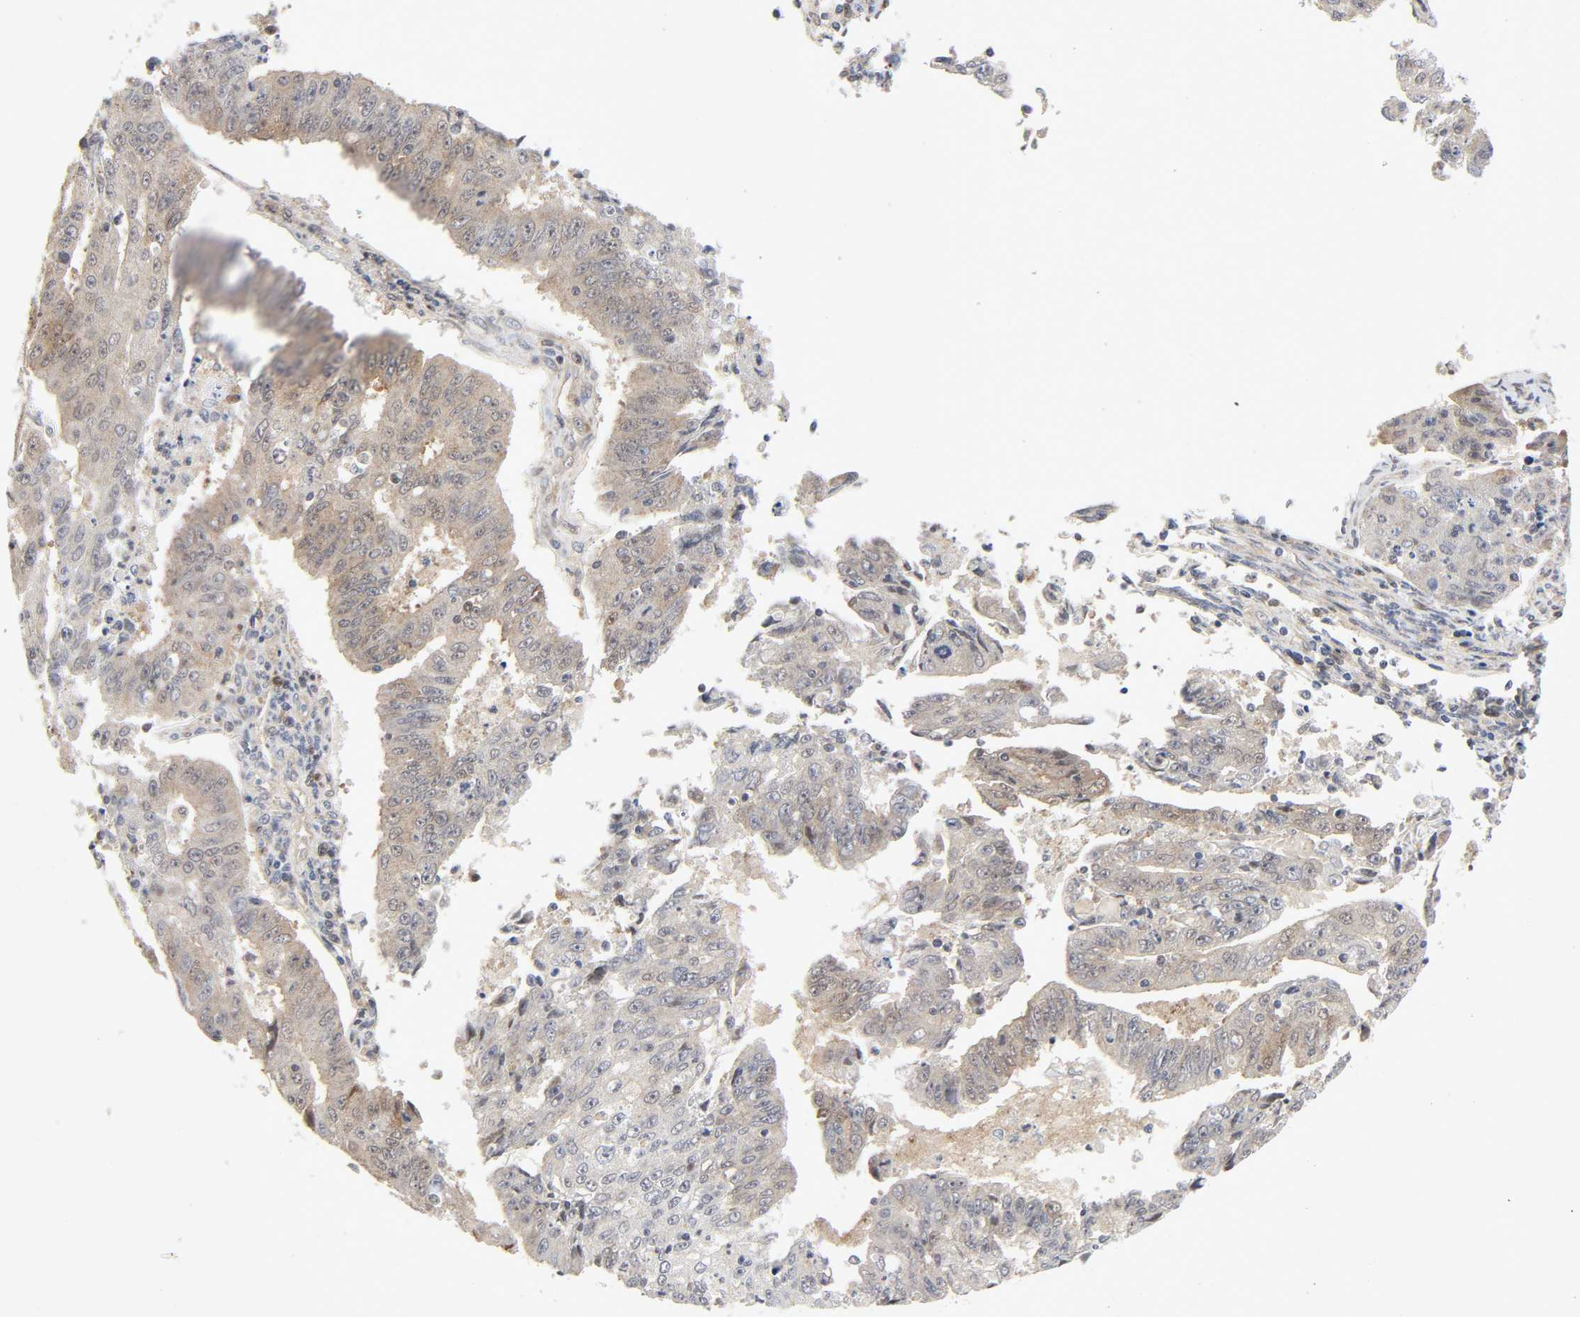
{"staining": {"intensity": "weak", "quantity": "25%-75%", "location": "cytoplasmic/membranous"}, "tissue": "endometrial cancer", "cell_type": "Tumor cells", "image_type": "cancer", "snomed": [{"axis": "morphology", "description": "Adenocarcinoma, NOS"}, {"axis": "topography", "description": "Endometrium"}], "caption": "Protein staining of adenocarcinoma (endometrial) tissue shows weak cytoplasmic/membranous expression in approximately 25%-75% of tumor cells.", "gene": "CASP9", "patient": {"sex": "female", "age": 42}}